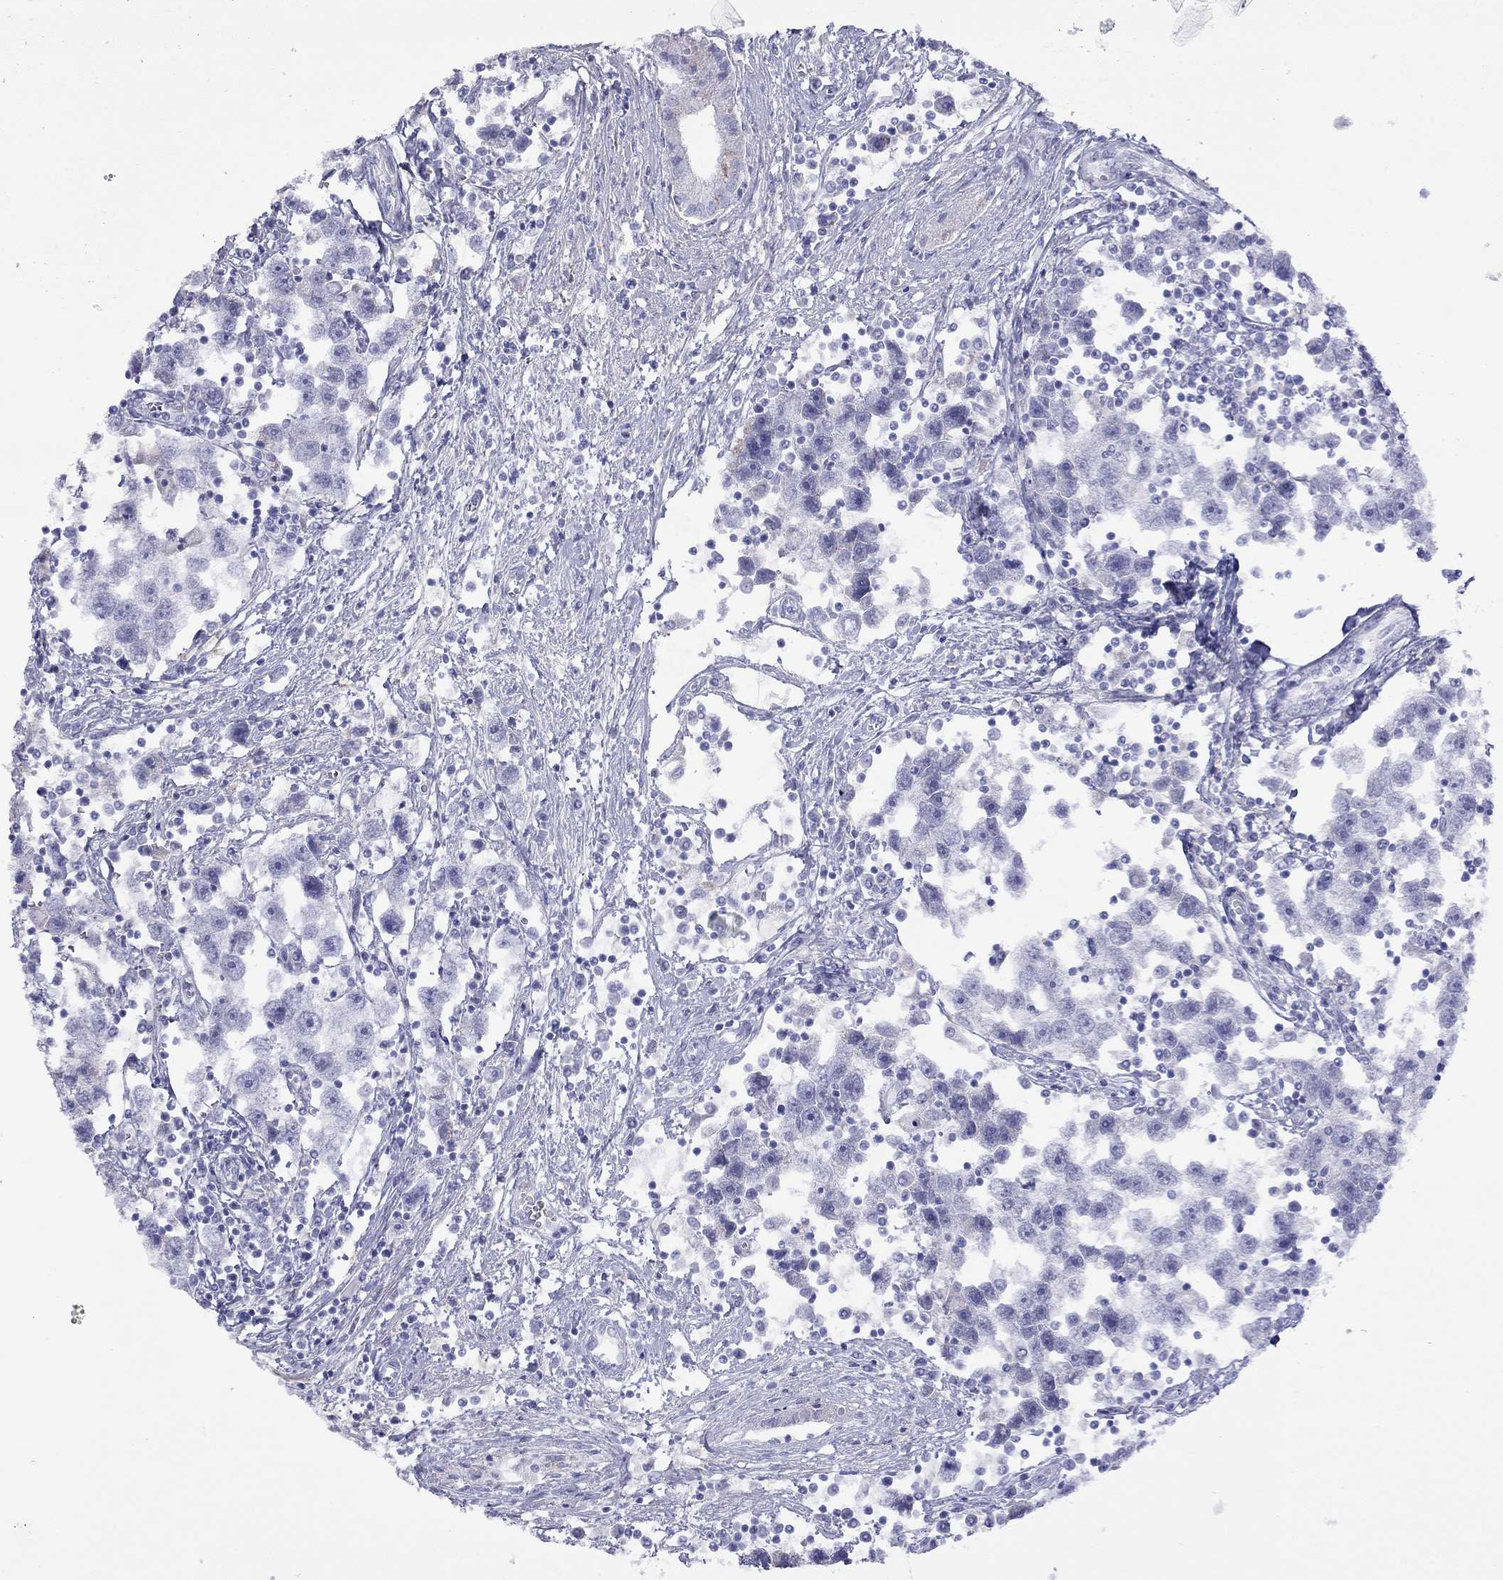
{"staining": {"intensity": "negative", "quantity": "none", "location": "none"}, "tissue": "testis cancer", "cell_type": "Tumor cells", "image_type": "cancer", "snomed": [{"axis": "morphology", "description": "Seminoma, NOS"}, {"axis": "topography", "description": "Testis"}], "caption": "Testis cancer was stained to show a protein in brown. There is no significant staining in tumor cells.", "gene": "SLC30A8", "patient": {"sex": "male", "age": 30}}